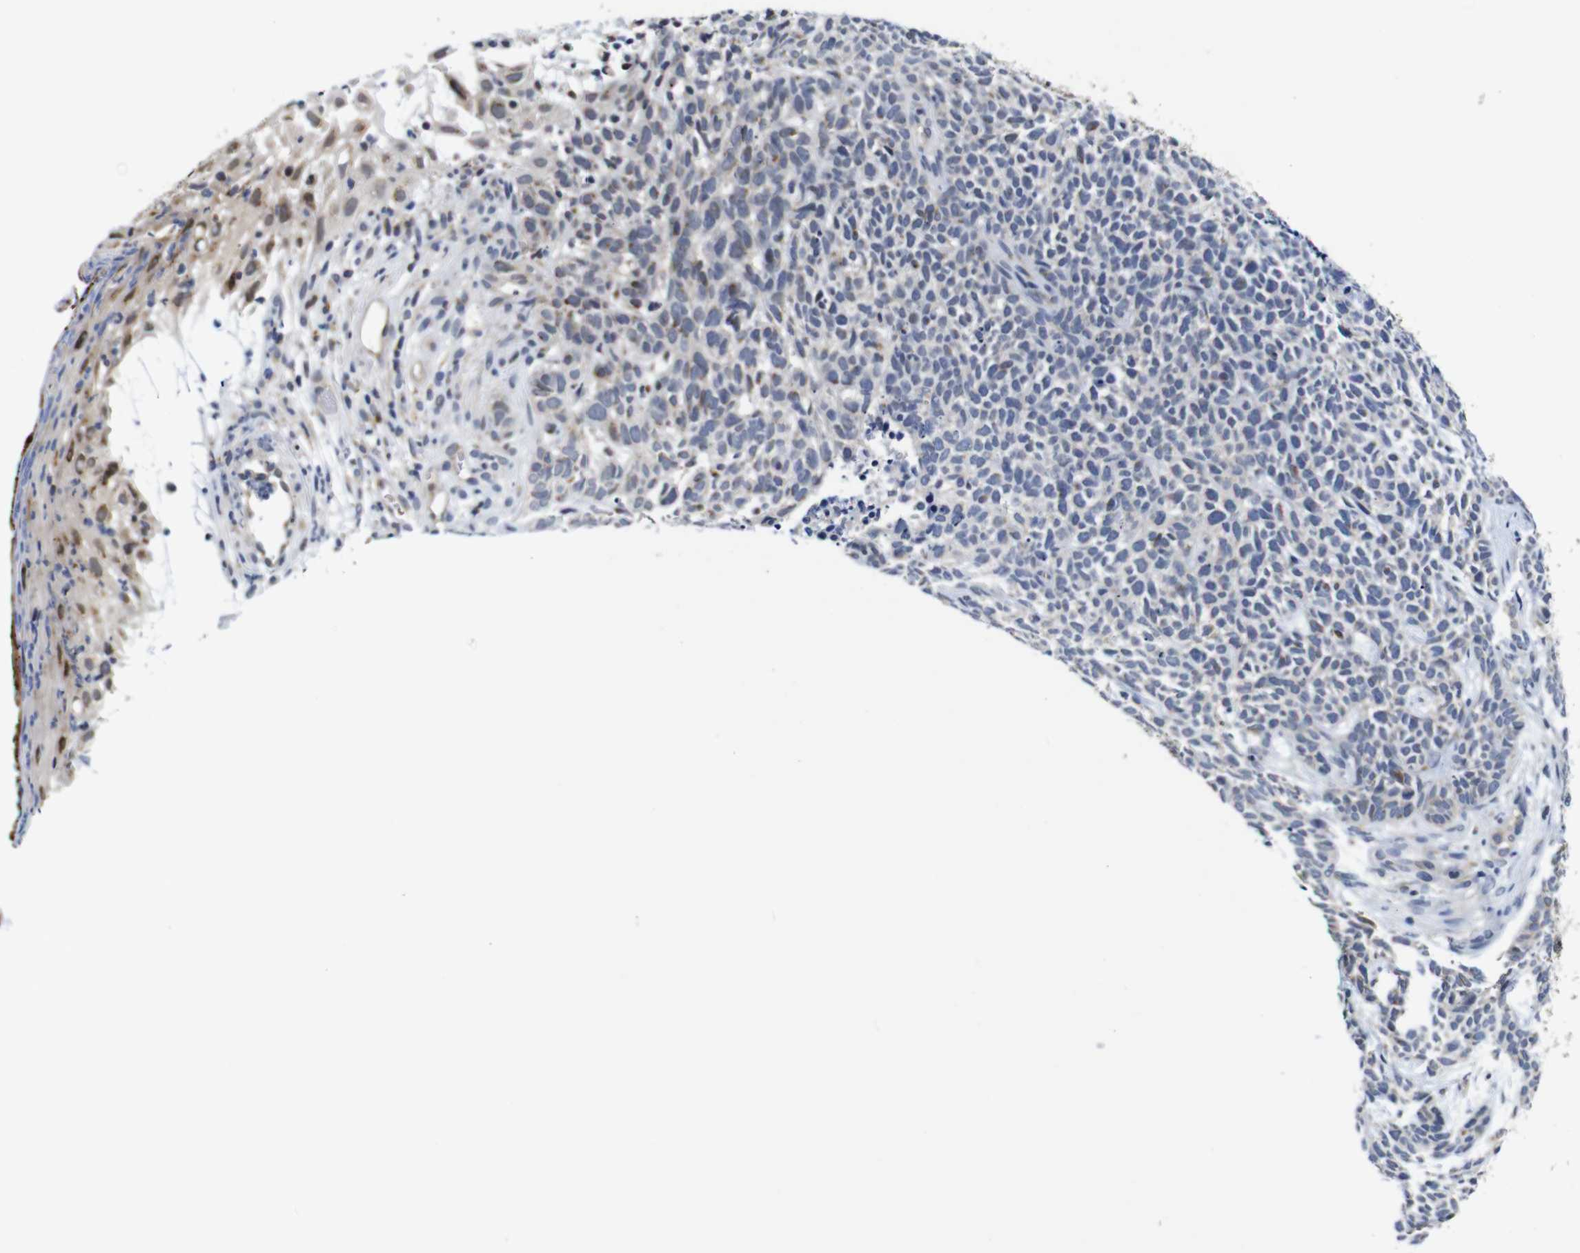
{"staining": {"intensity": "weak", "quantity": "<25%", "location": "cytoplasmic/membranous"}, "tissue": "skin cancer", "cell_type": "Tumor cells", "image_type": "cancer", "snomed": [{"axis": "morphology", "description": "Basal cell carcinoma"}, {"axis": "topography", "description": "Skin"}], "caption": "High power microscopy image of an immunohistochemistry image of skin cancer, revealing no significant positivity in tumor cells.", "gene": "FURIN", "patient": {"sex": "female", "age": 84}}